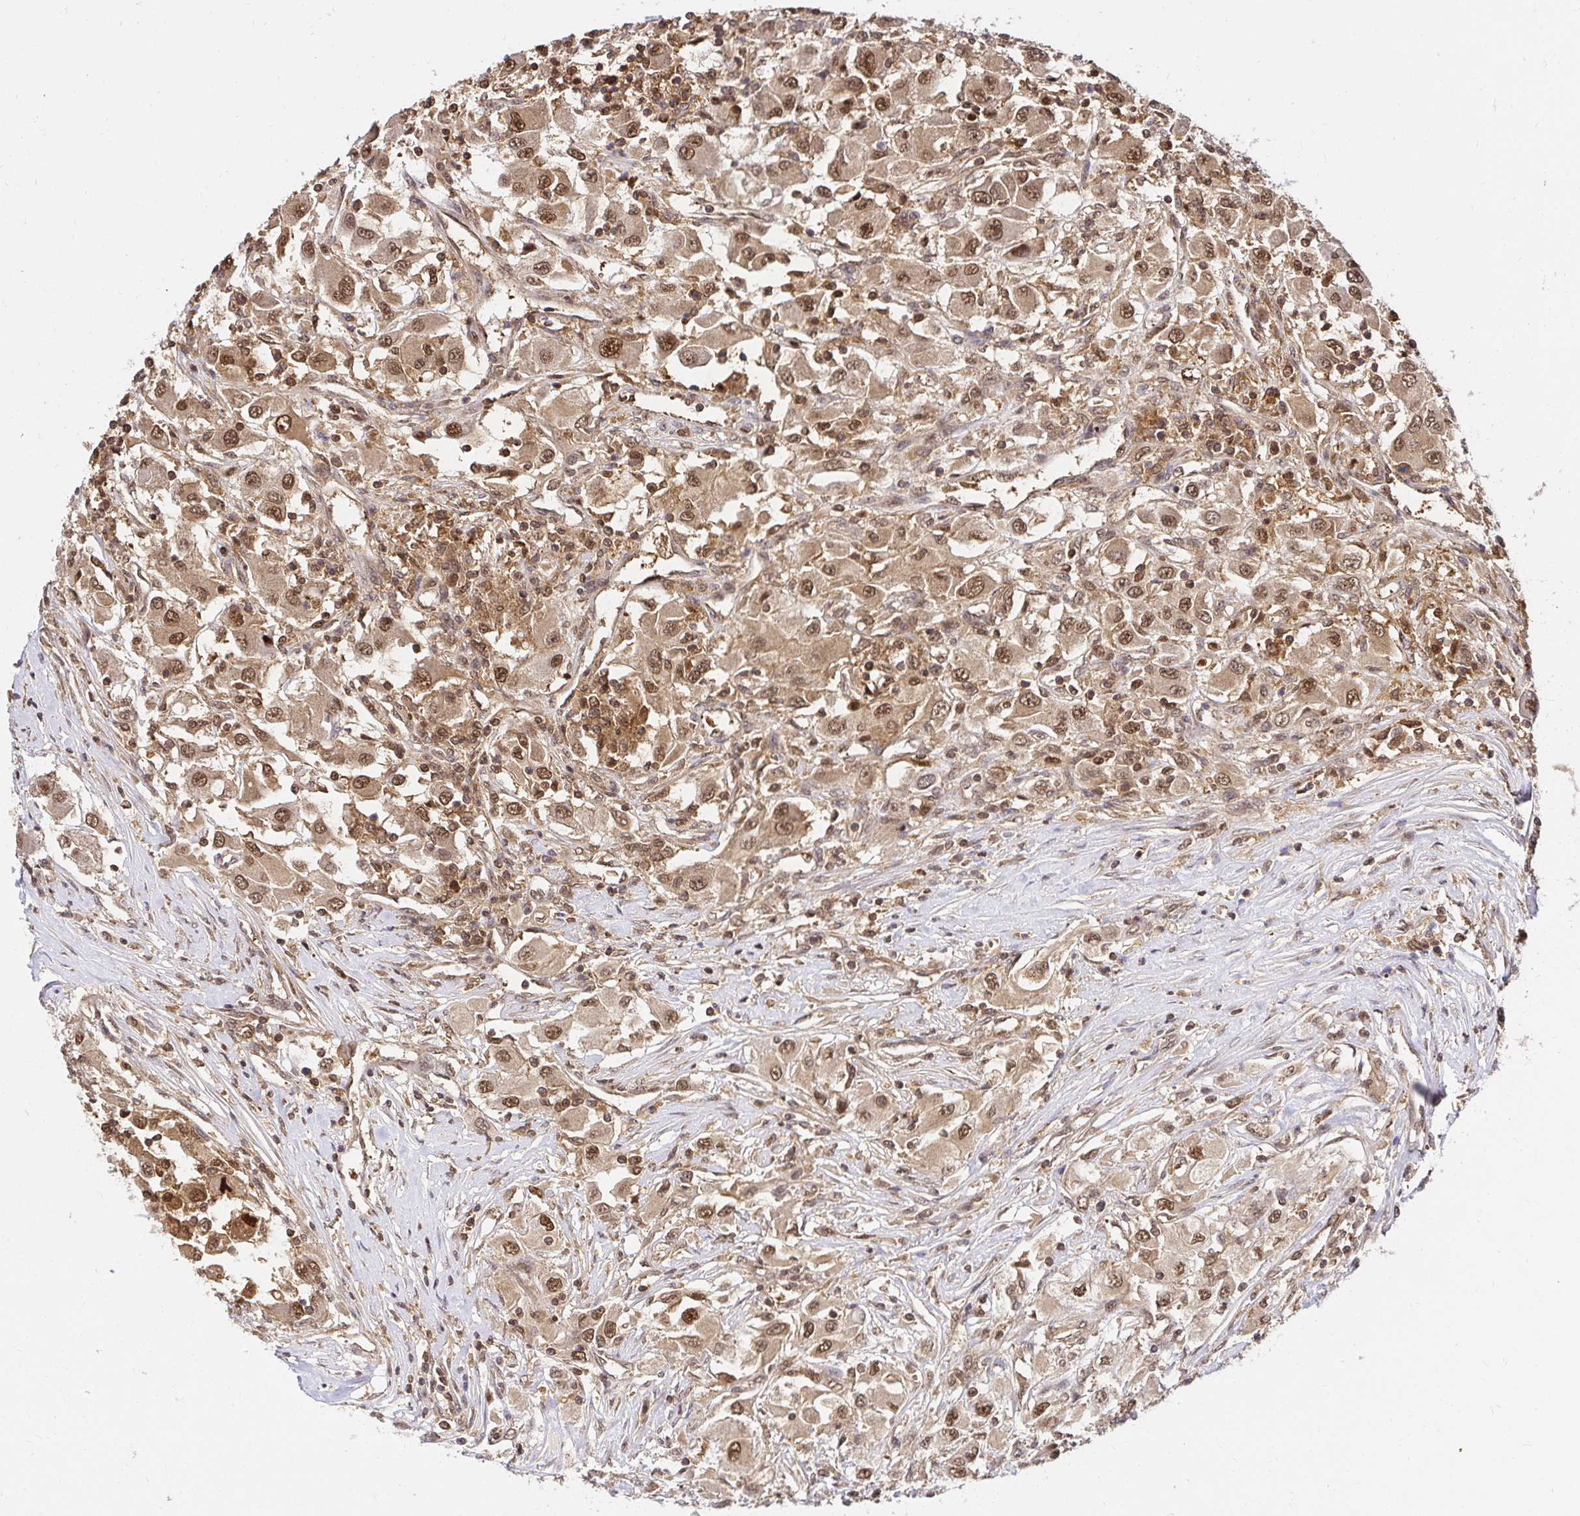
{"staining": {"intensity": "moderate", "quantity": ">75%", "location": "cytoplasmic/membranous,nuclear"}, "tissue": "renal cancer", "cell_type": "Tumor cells", "image_type": "cancer", "snomed": [{"axis": "morphology", "description": "Adenocarcinoma, NOS"}, {"axis": "topography", "description": "Kidney"}], "caption": "Tumor cells reveal moderate cytoplasmic/membranous and nuclear positivity in about >75% of cells in adenocarcinoma (renal). (brown staining indicates protein expression, while blue staining denotes nuclei).", "gene": "PSMA4", "patient": {"sex": "female", "age": 67}}